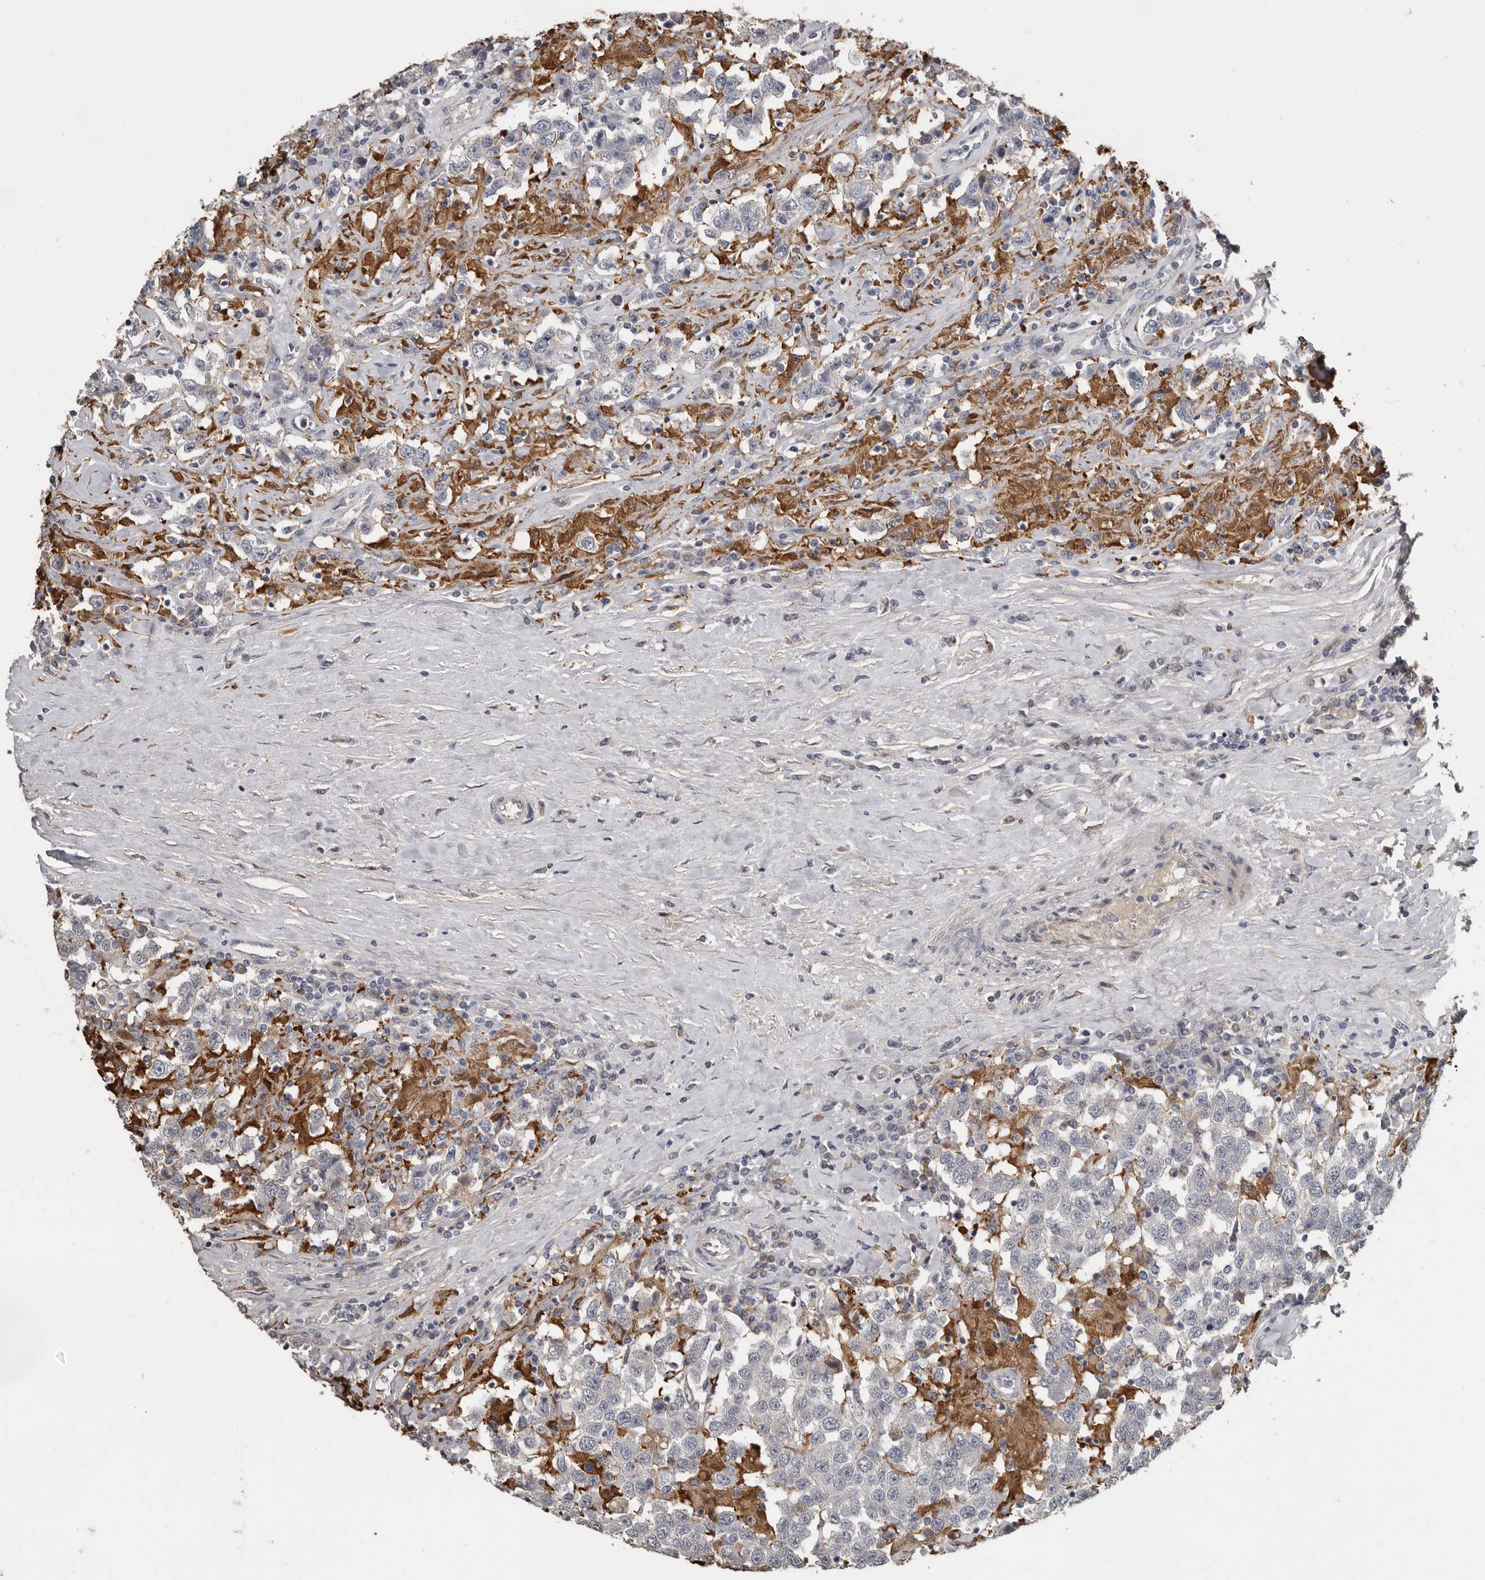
{"staining": {"intensity": "negative", "quantity": "none", "location": "none"}, "tissue": "testis cancer", "cell_type": "Tumor cells", "image_type": "cancer", "snomed": [{"axis": "morphology", "description": "Seminoma, NOS"}, {"axis": "topography", "description": "Testis"}], "caption": "The histopathology image displays no significant positivity in tumor cells of testis cancer.", "gene": "KCNJ8", "patient": {"sex": "male", "age": 41}}